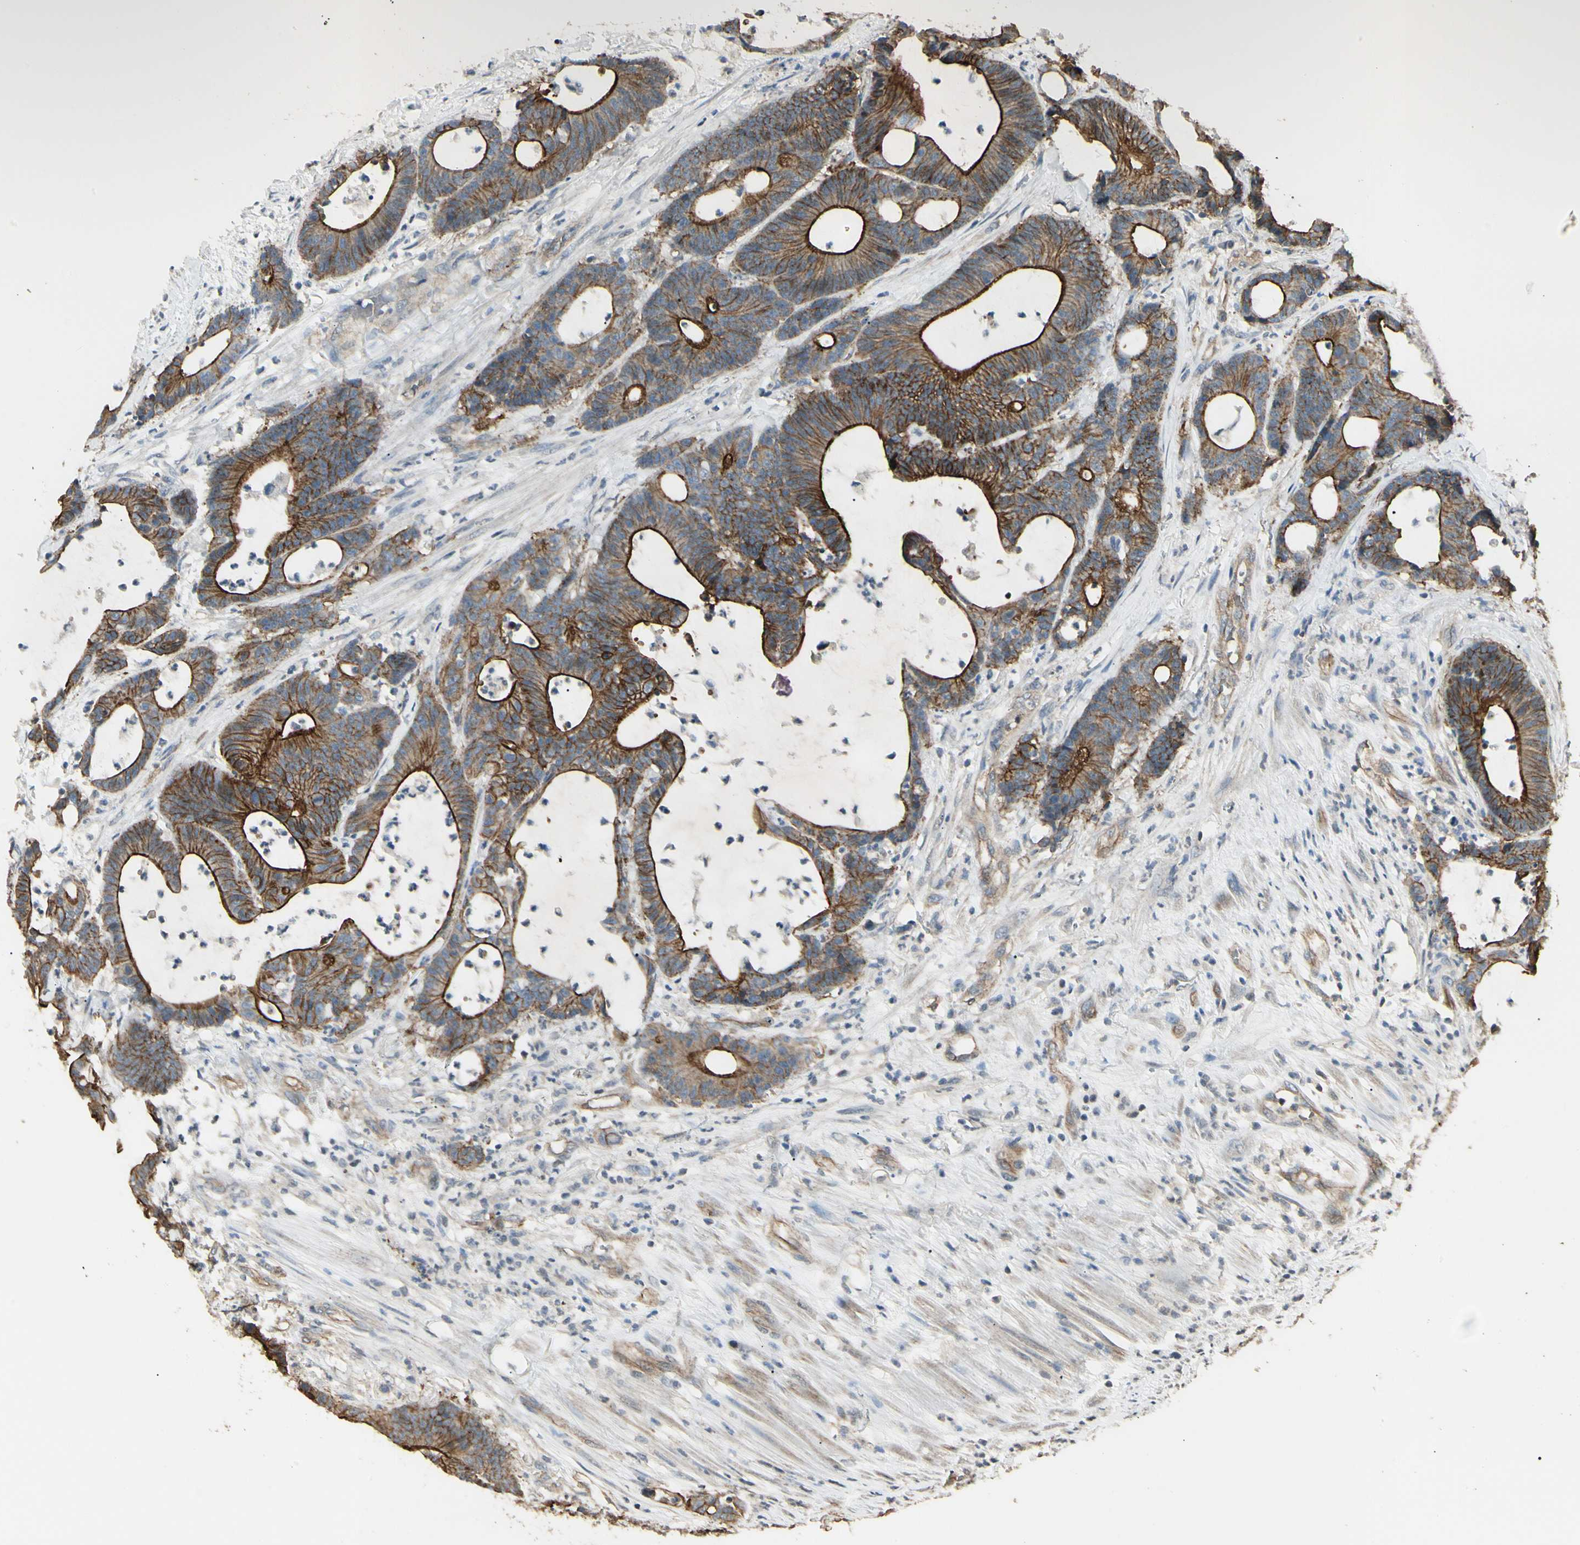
{"staining": {"intensity": "strong", "quantity": ">75%", "location": "cytoplasmic/membranous"}, "tissue": "colorectal cancer", "cell_type": "Tumor cells", "image_type": "cancer", "snomed": [{"axis": "morphology", "description": "Adenocarcinoma, NOS"}, {"axis": "topography", "description": "Colon"}], "caption": "Colorectal cancer (adenocarcinoma) stained with immunohistochemistry (IHC) displays strong cytoplasmic/membranous expression in approximately >75% of tumor cells.", "gene": "RNF180", "patient": {"sex": "female", "age": 84}}